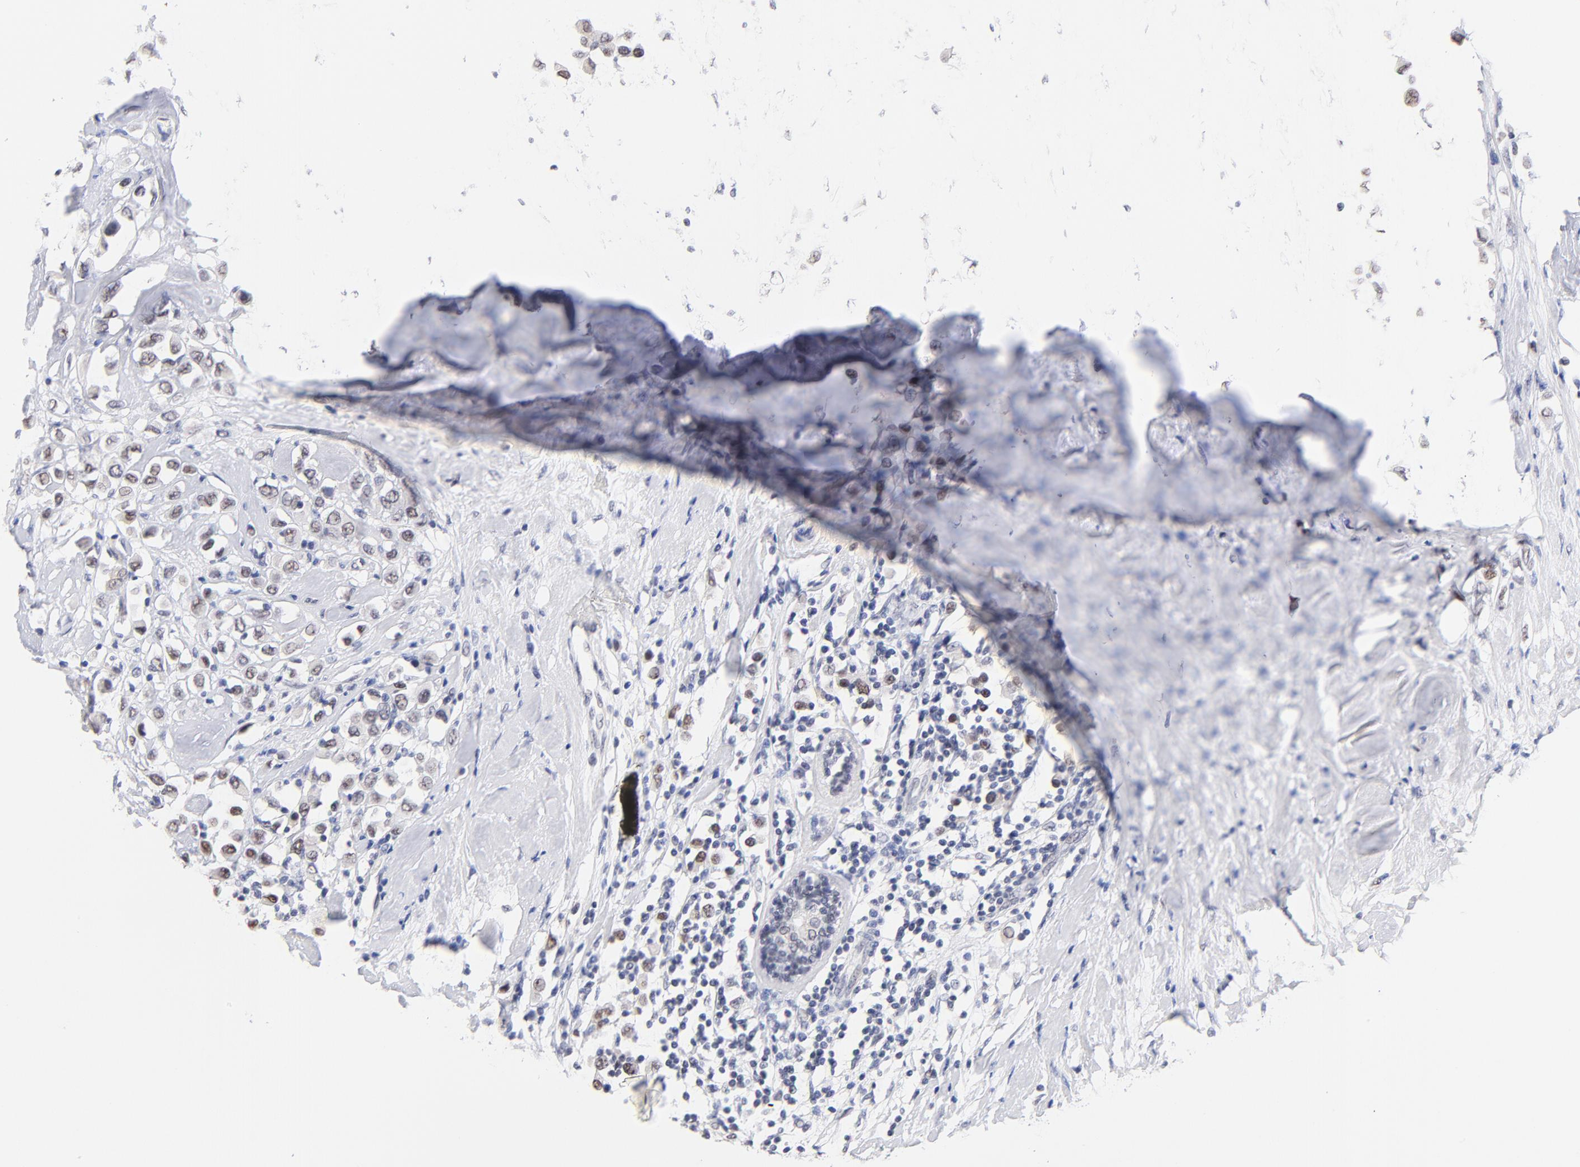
{"staining": {"intensity": "weak", "quantity": ">75%", "location": "nuclear"}, "tissue": "breast cancer", "cell_type": "Tumor cells", "image_type": "cancer", "snomed": [{"axis": "morphology", "description": "Duct carcinoma"}, {"axis": "topography", "description": "Breast"}], "caption": "Human breast cancer (infiltrating ductal carcinoma) stained for a protein (brown) exhibits weak nuclear positive expression in approximately >75% of tumor cells.", "gene": "ZNF74", "patient": {"sex": "female", "age": 61}}